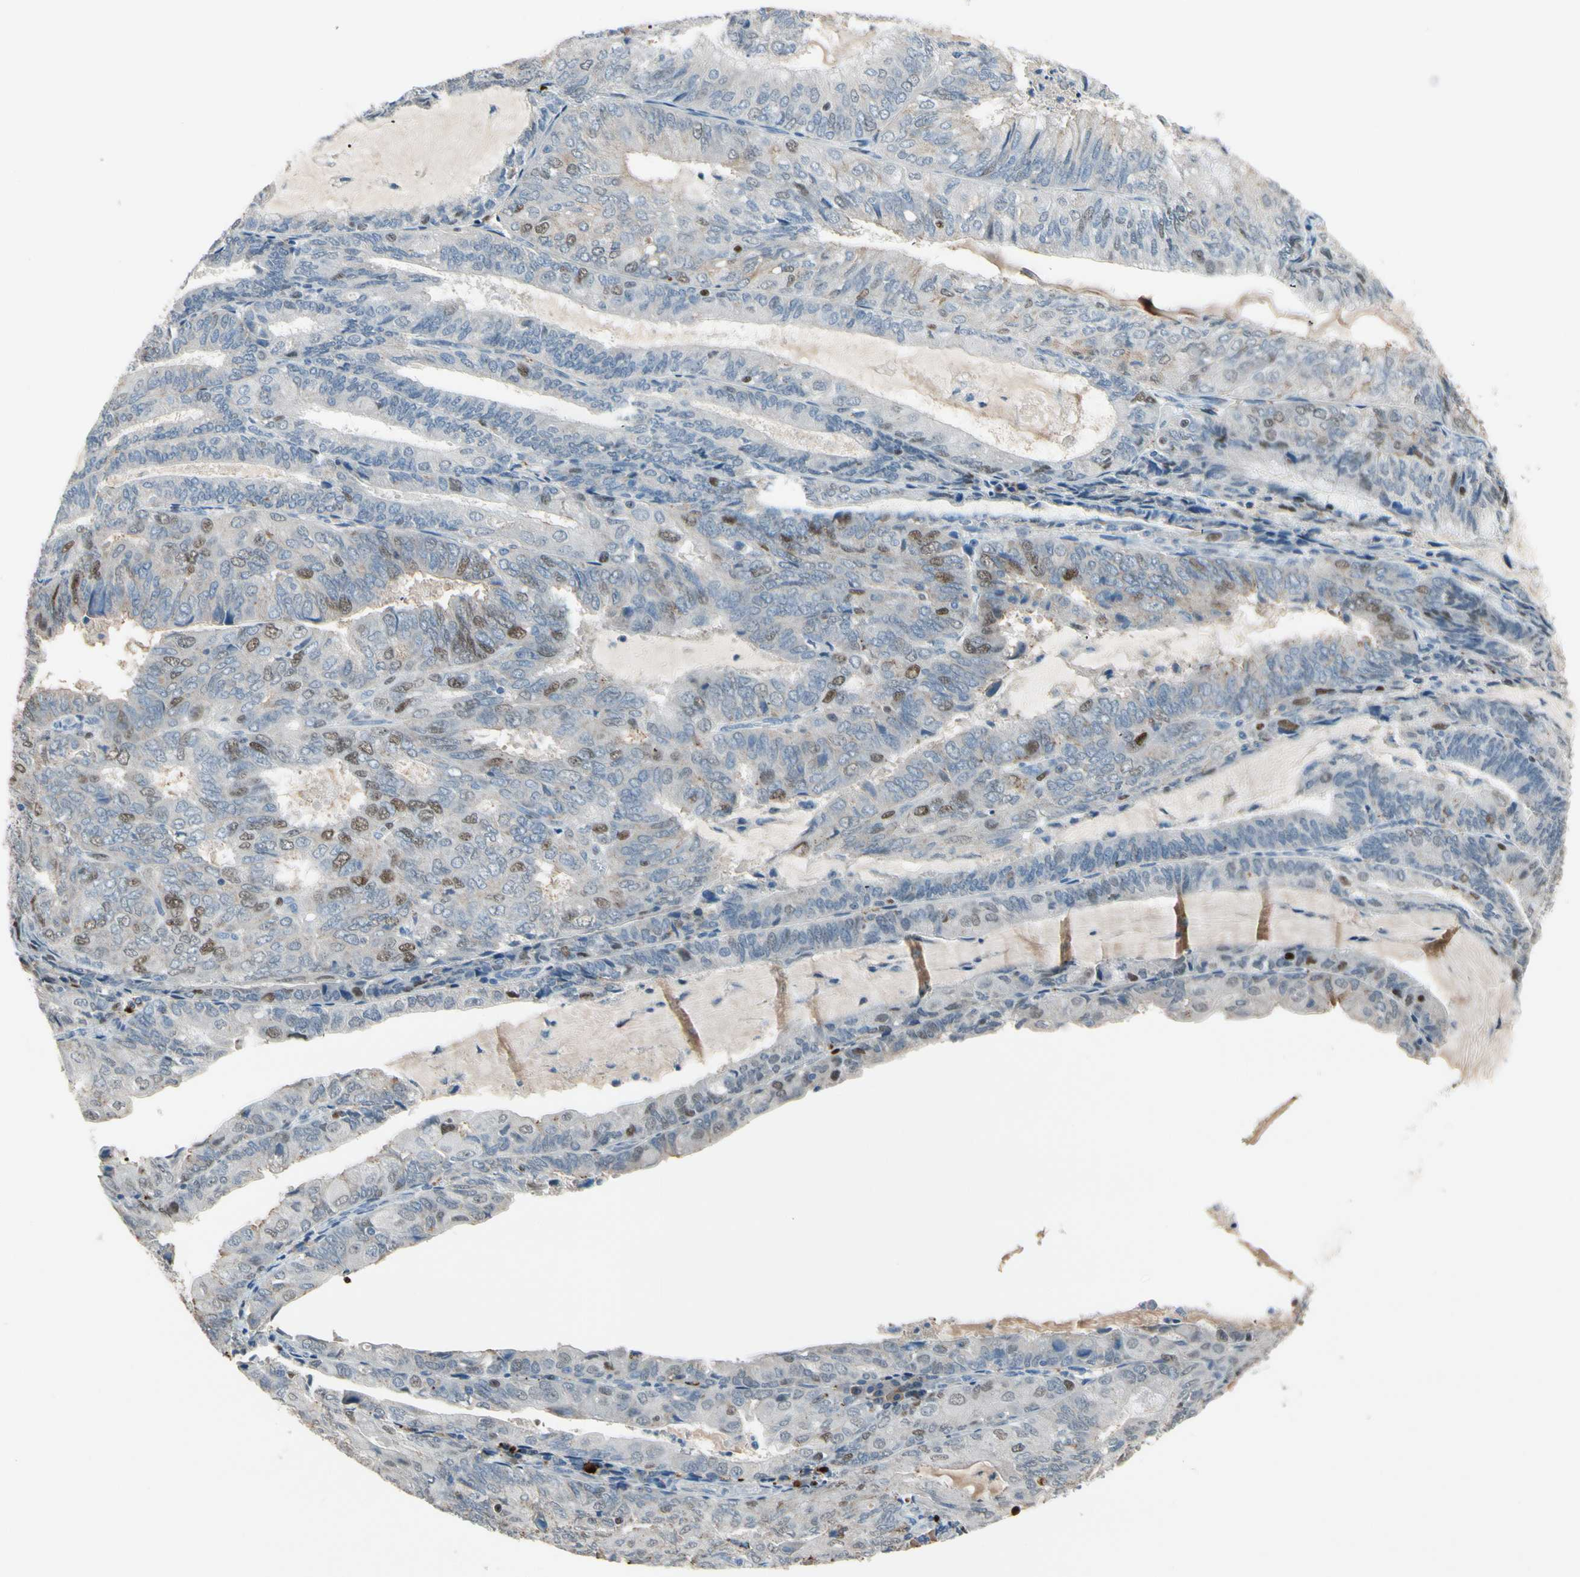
{"staining": {"intensity": "moderate", "quantity": "<25%", "location": "nuclear"}, "tissue": "endometrial cancer", "cell_type": "Tumor cells", "image_type": "cancer", "snomed": [{"axis": "morphology", "description": "Adenocarcinoma, NOS"}, {"axis": "topography", "description": "Endometrium"}], "caption": "Endometrial cancer (adenocarcinoma) was stained to show a protein in brown. There is low levels of moderate nuclear positivity in about <25% of tumor cells.", "gene": "ZKSCAN4", "patient": {"sex": "female", "age": 81}}